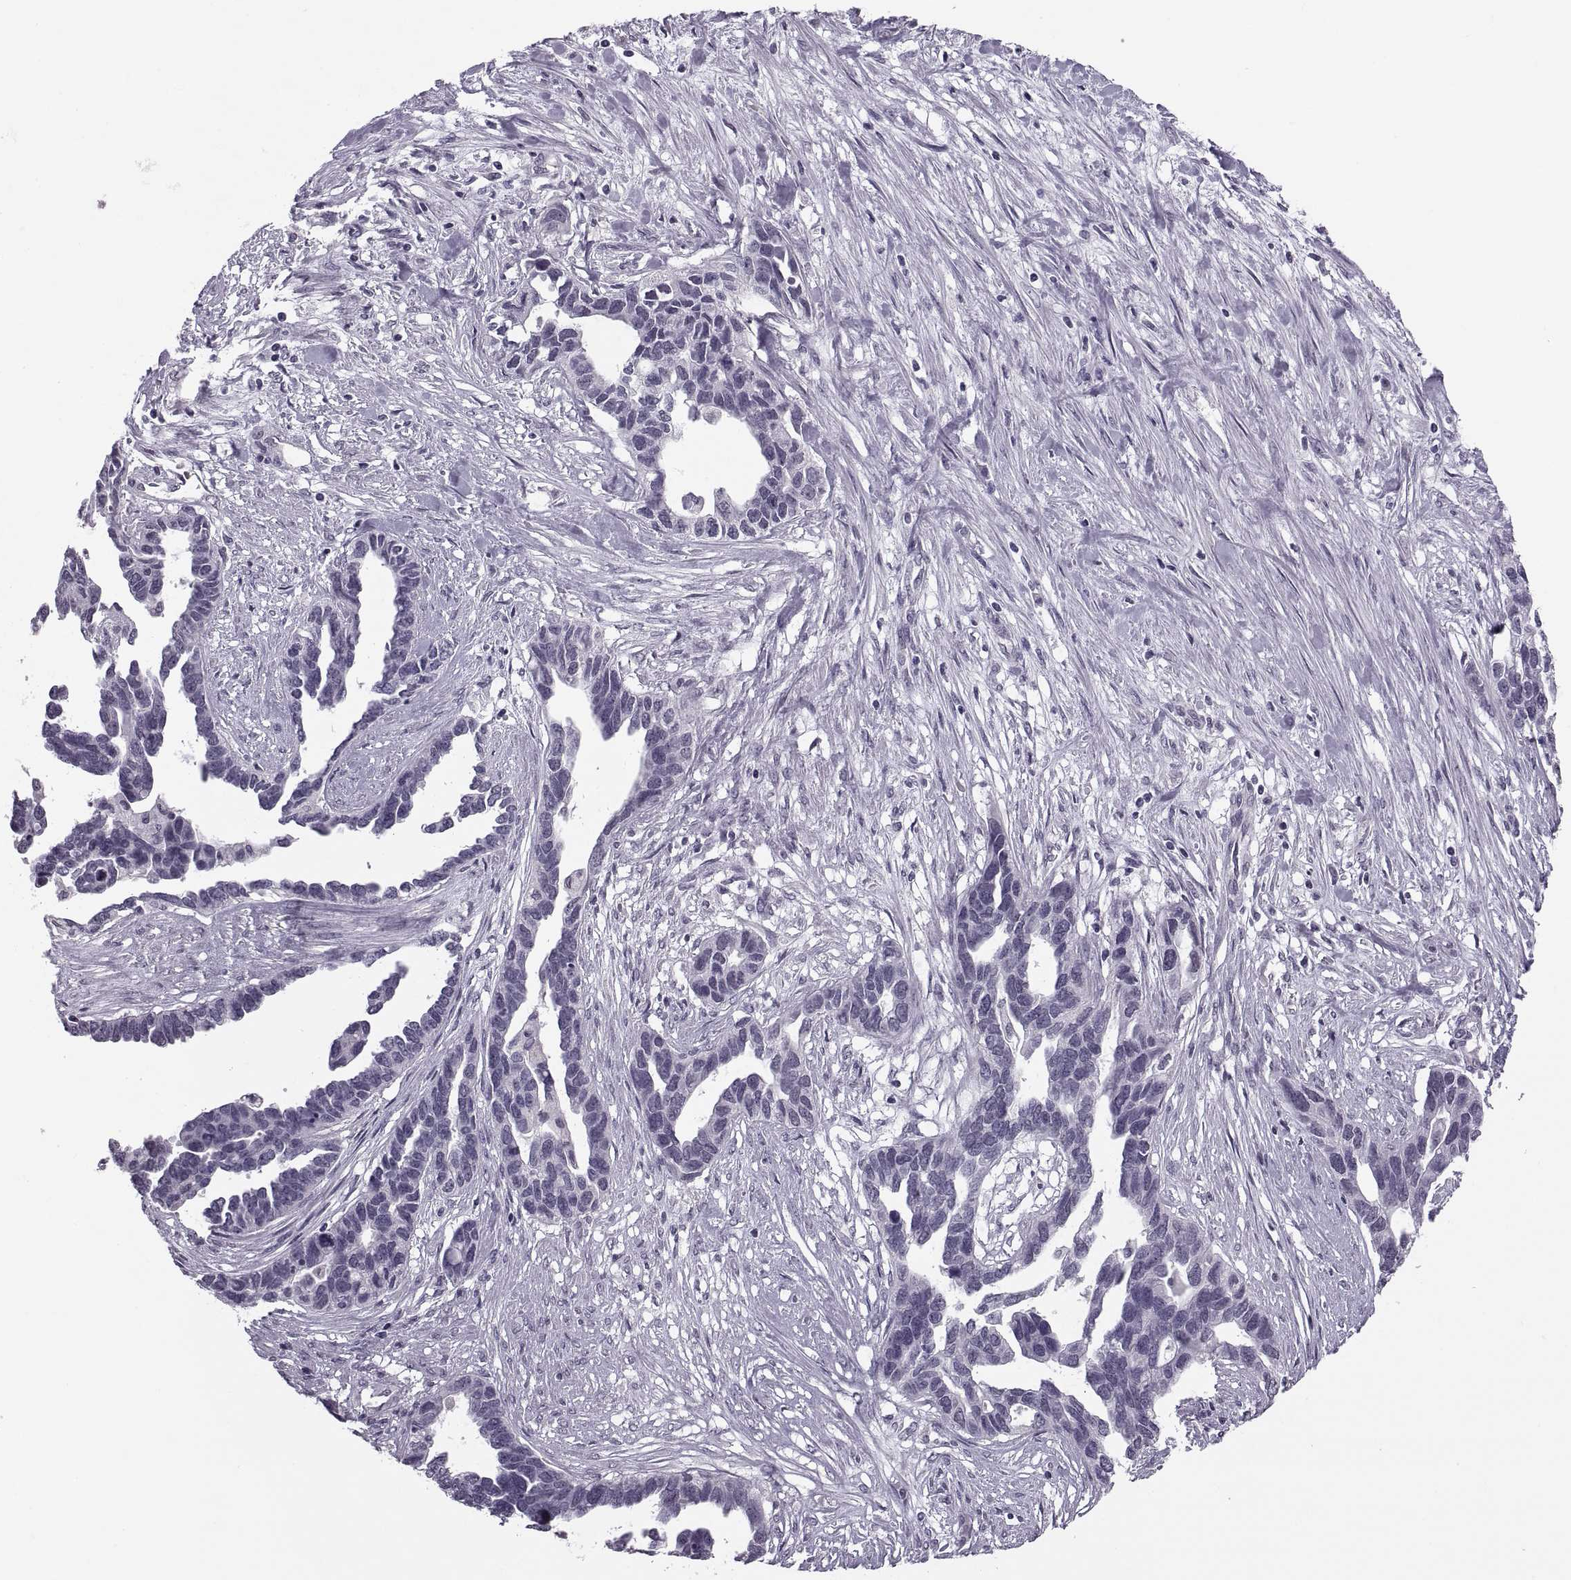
{"staining": {"intensity": "negative", "quantity": "none", "location": "none"}, "tissue": "ovarian cancer", "cell_type": "Tumor cells", "image_type": "cancer", "snomed": [{"axis": "morphology", "description": "Cystadenocarcinoma, serous, NOS"}, {"axis": "topography", "description": "Ovary"}], "caption": "DAB (3,3'-diaminobenzidine) immunohistochemical staining of ovarian serous cystadenocarcinoma exhibits no significant positivity in tumor cells.", "gene": "PAGE5", "patient": {"sex": "female", "age": 54}}